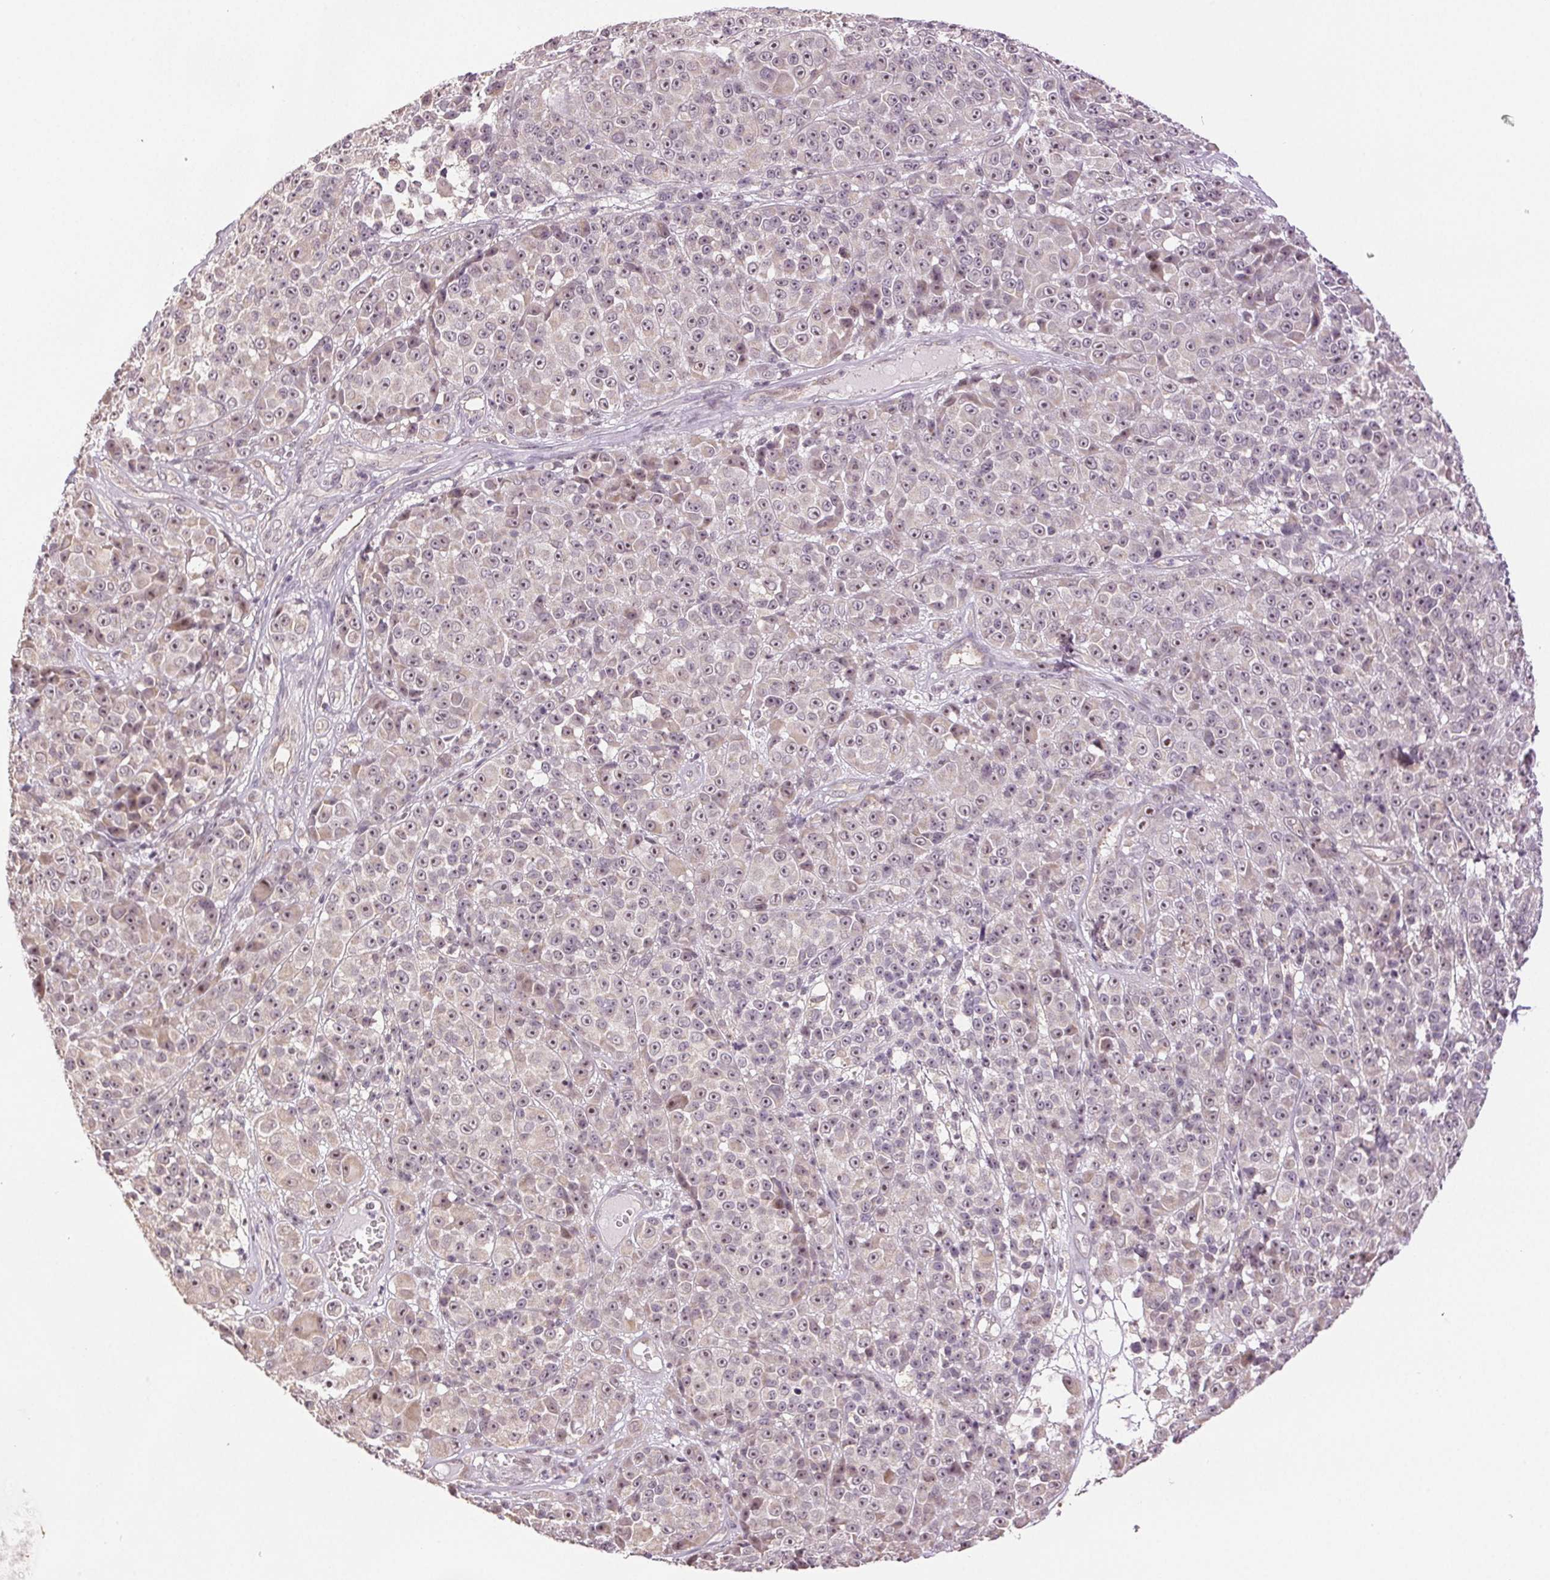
{"staining": {"intensity": "weak", "quantity": "<25%", "location": "nuclear"}, "tissue": "melanoma", "cell_type": "Tumor cells", "image_type": "cancer", "snomed": [{"axis": "morphology", "description": "Malignant melanoma, NOS"}, {"axis": "topography", "description": "Skin"}, {"axis": "topography", "description": "Skin of back"}], "caption": "IHC of malignant melanoma demonstrates no expression in tumor cells.", "gene": "PLCB1", "patient": {"sex": "male", "age": 91}}